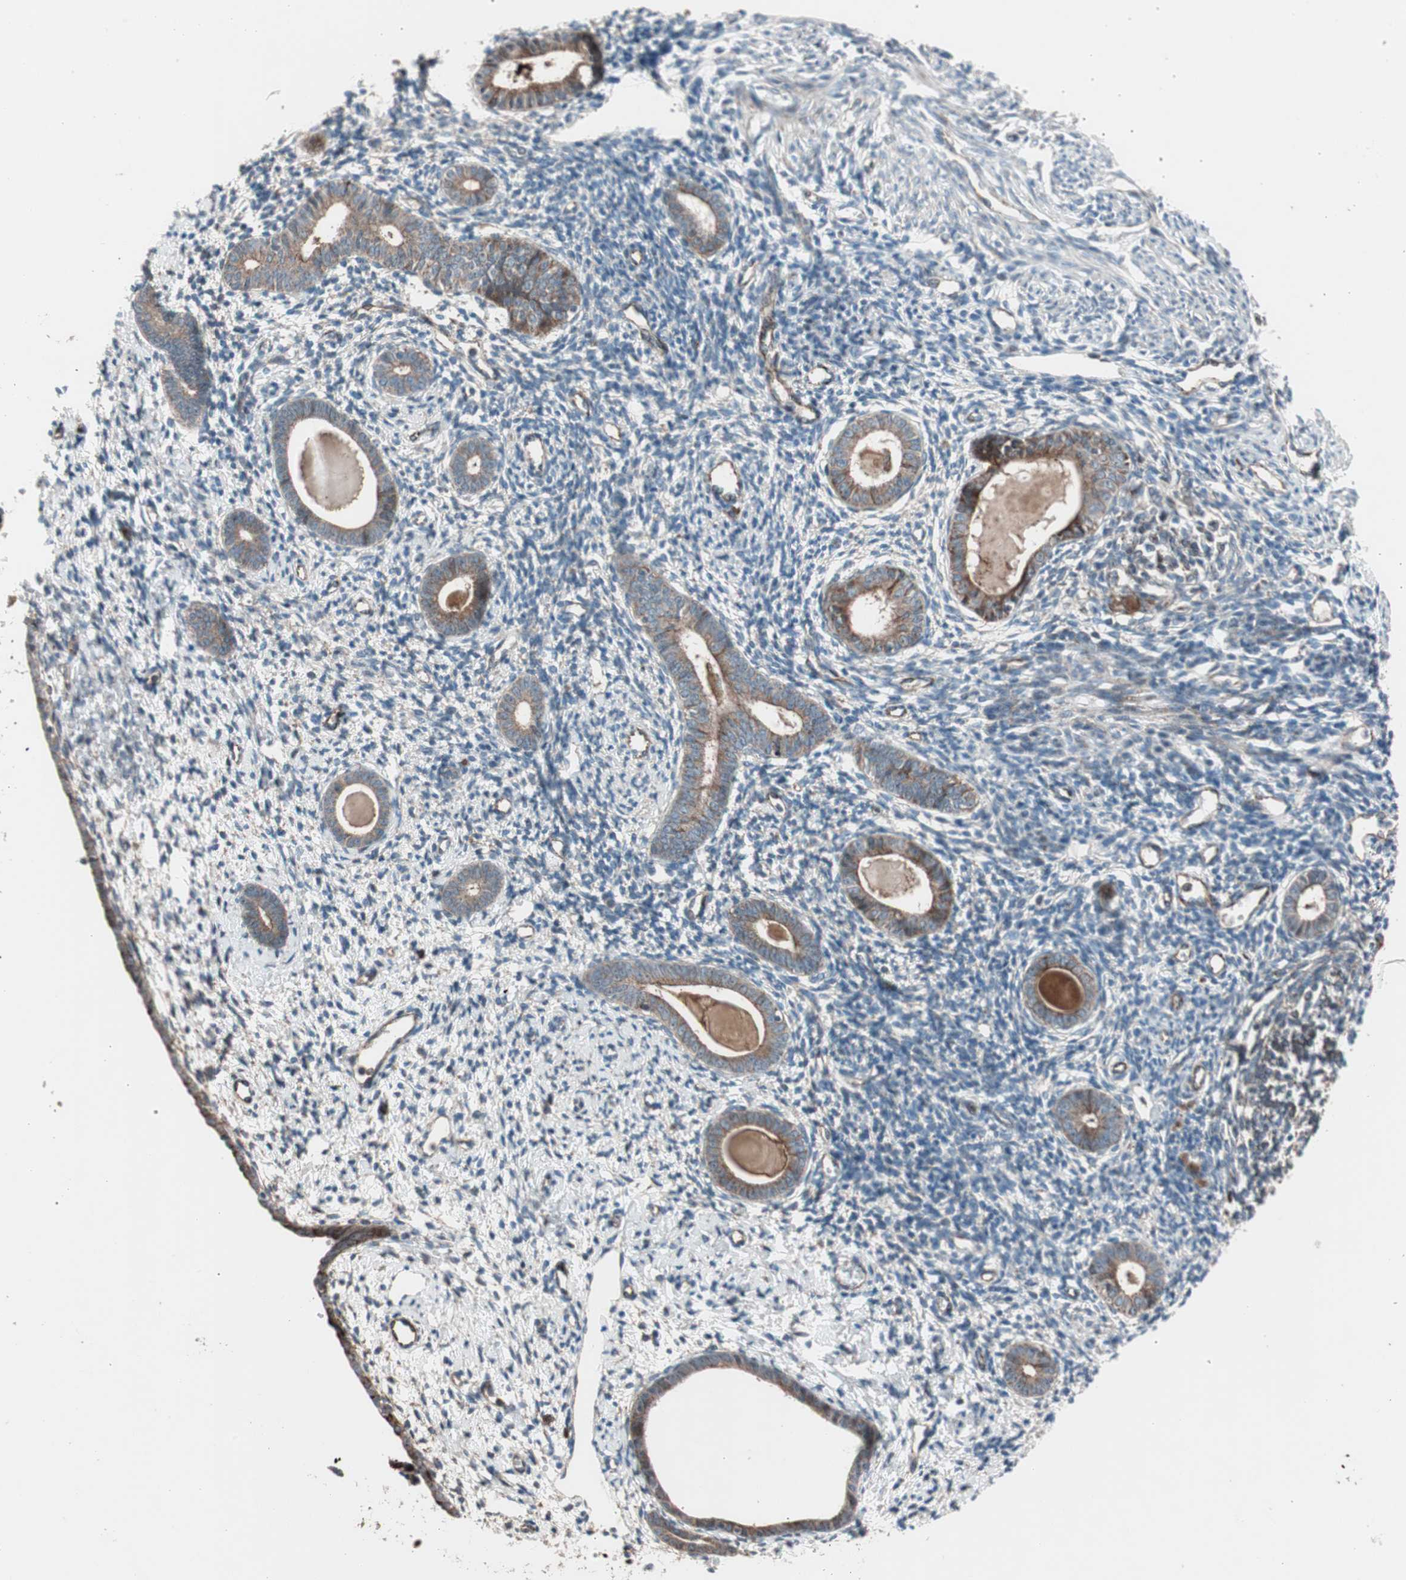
{"staining": {"intensity": "moderate", "quantity": ">75%", "location": "cytoplasmic/membranous"}, "tissue": "endometrium", "cell_type": "Cells in endometrial stroma", "image_type": "normal", "snomed": [{"axis": "morphology", "description": "Normal tissue, NOS"}, {"axis": "topography", "description": "Endometrium"}], "caption": "Brown immunohistochemical staining in unremarkable human endometrium exhibits moderate cytoplasmic/membranous staining in about >75% of cells in endometrial stroma.", "gene": "CCL14", "patient": {"sex": "female", "age": 71}}